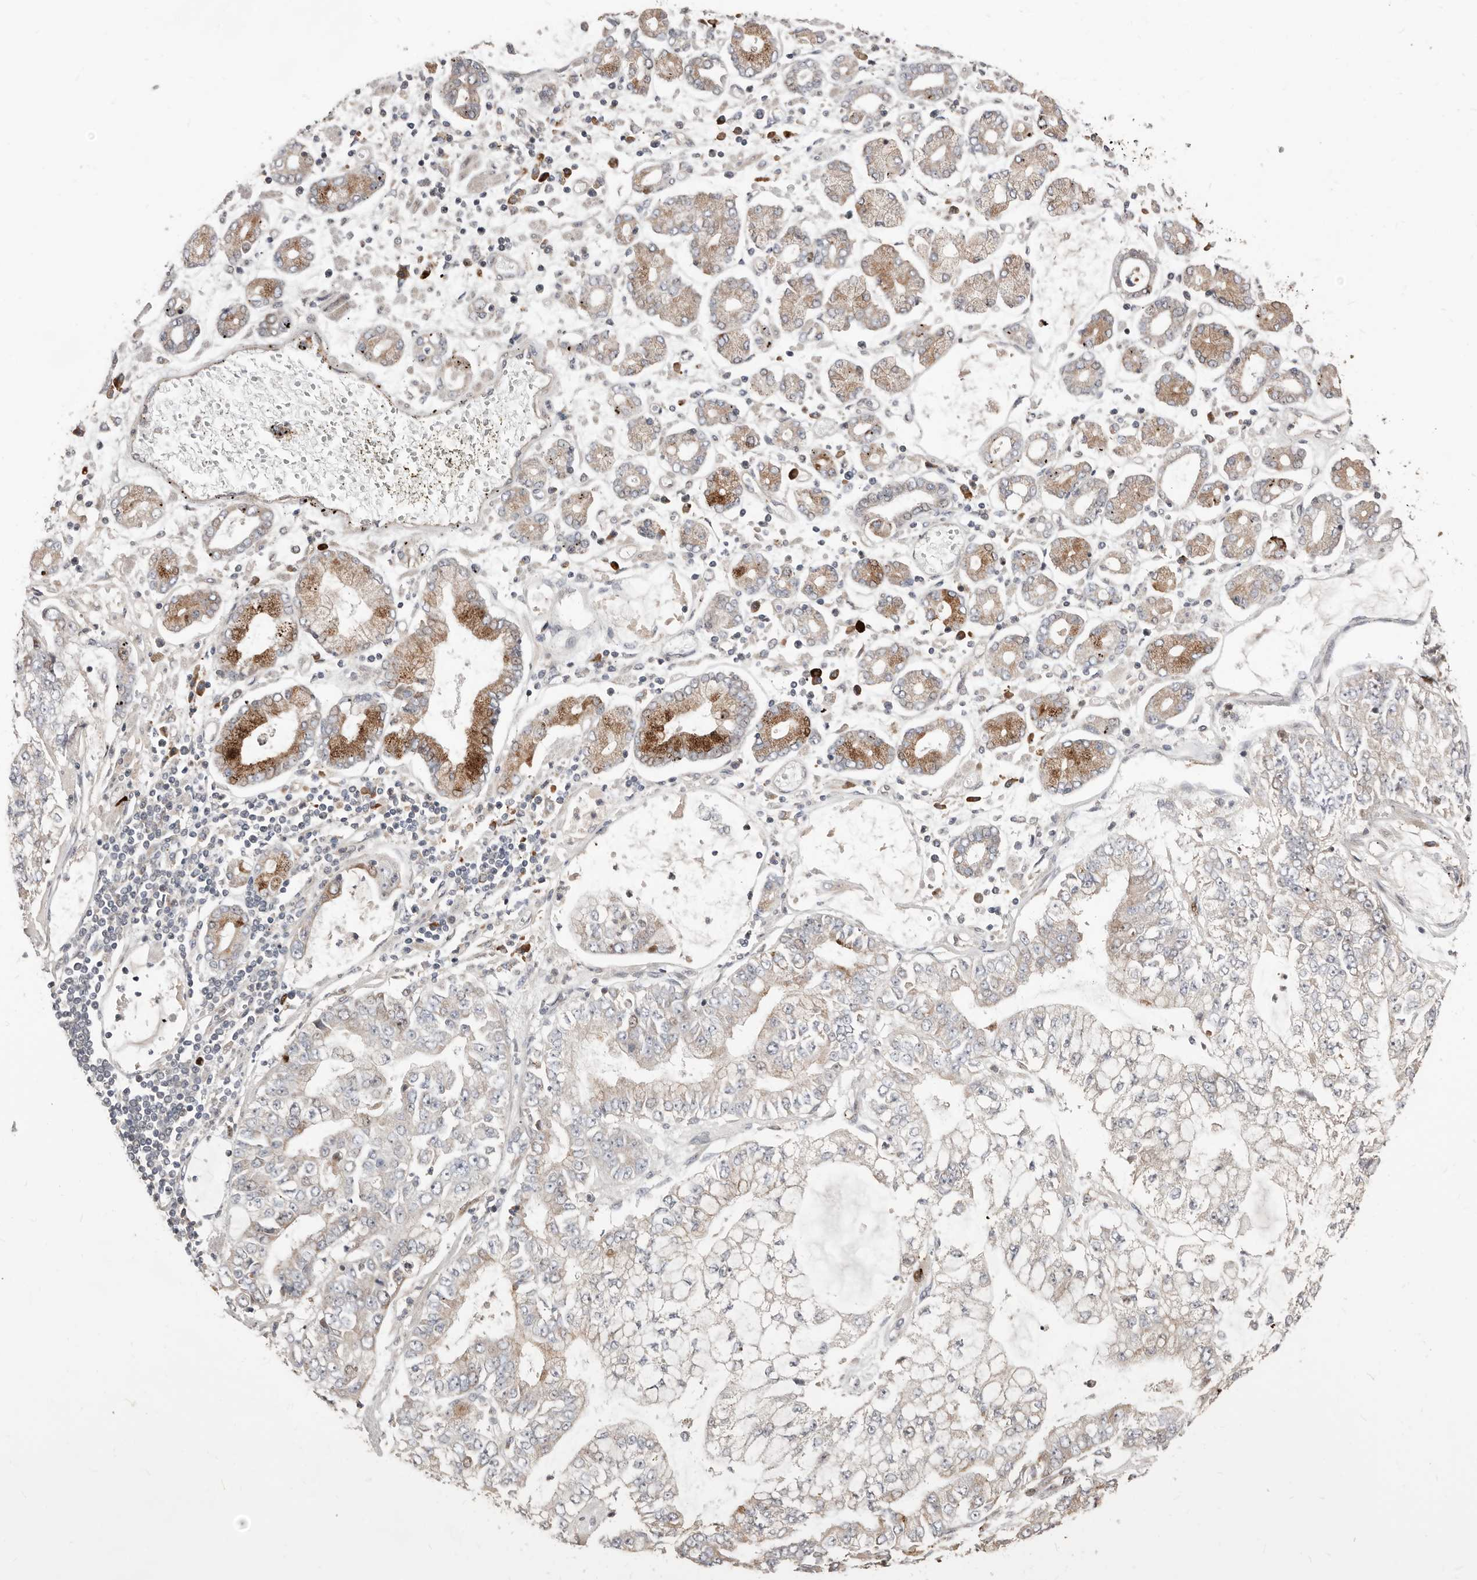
{"staining": {"intensity": "moderate", "quantity": "<25%", "location": "cytoplasmic/membranous"}, "tissue": "stomach cancer", "cell_type": "Tumor cells", "image_type": "cancer", "snomed": [{"axis": "morphology", "description": "Adenocarcinoma, NOS"}, {"axis": "topography", "description": "Stomach"}], "caption": "Adenocarcinoma (stomach) stained with immunohistochemistry (IHC) demonstrates moderate cytoplasmic/membranous staining in about <25% of tumor cells. Nuclei are stained in blue.", "gene": "SMYD4", "patient": {"sex": "male", "age": 76}}